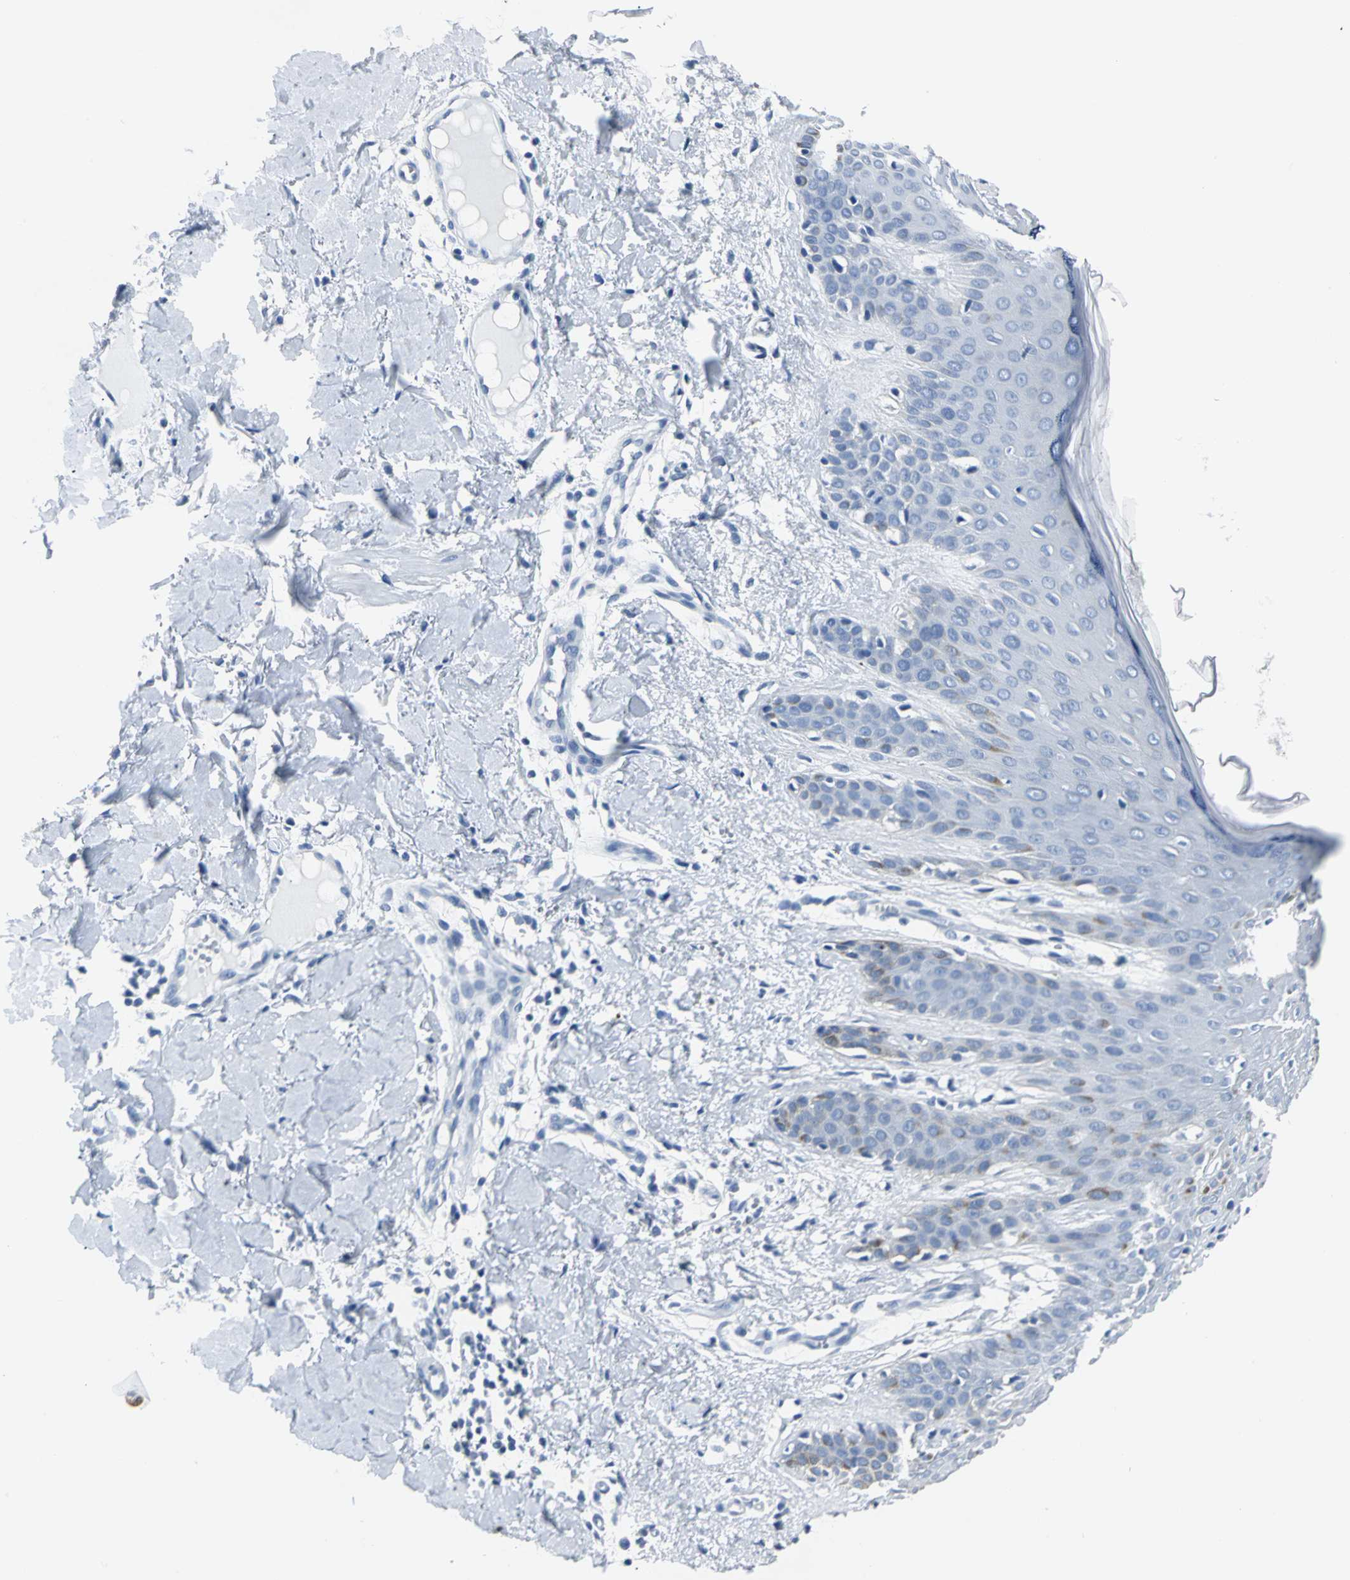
{"staining": {"intensity": "negative", "quantity": "none", "location": "none"}, "tissue": "skin cancer", "cell_type": "Tumor cells", "image_type": "cancer", "snomed": [{"axis": "morphology", "description": "Basal cell carcinoma"}, {"axis": "topography", "description": "Skin"}], "caption": "Immunohistochemistry (IHC) image of skin cancer stained for a protein (brown), which shows no positivity in tumor cells.", "gene": "RIPOR1", "patient": {"sex": "male", "age": 67}}